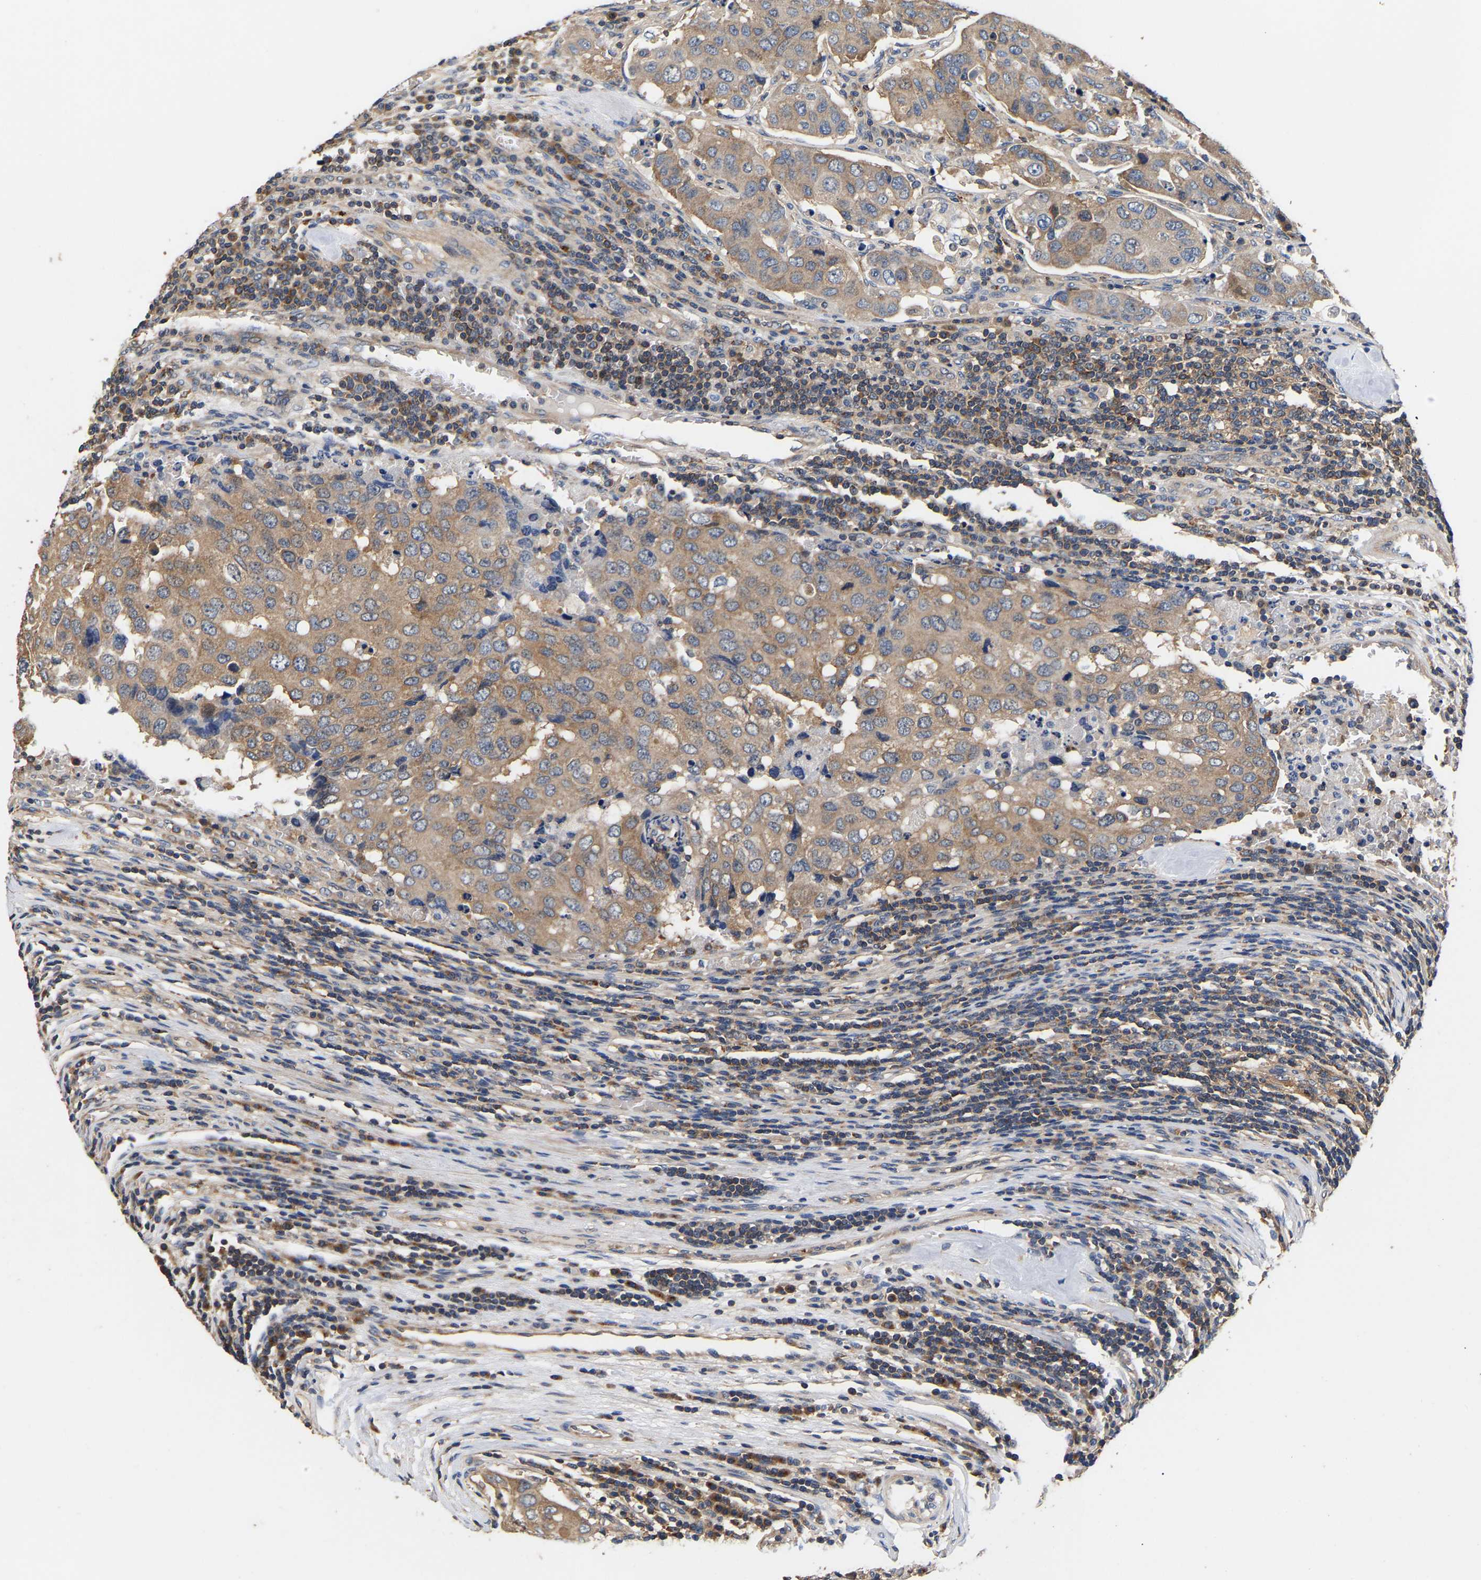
{"staining": {"intensity": "weak", "quantity": "25%-75%", "location": "cytoplasmic/membranous"}, "tissue": "urothelial cancer", "cell_type": "Tumor cells", "image_type": "cancer", "snomed": [{"axis": "morphology", "description": "Urothelial carcinoma, High grade"}, {"axis": "topography", "description": "Lymph node"}, {"axis": "topography", "description": "Urinary bladder"}], "caption": "Immunohistochemical staining of urothelial cancer exhibits weak cytoplasmic/membranous protein positivity in approximately 25%-75% of tumor cells.", "gene": "LRBA", "patient": {"sex": "male", "age": 51}}